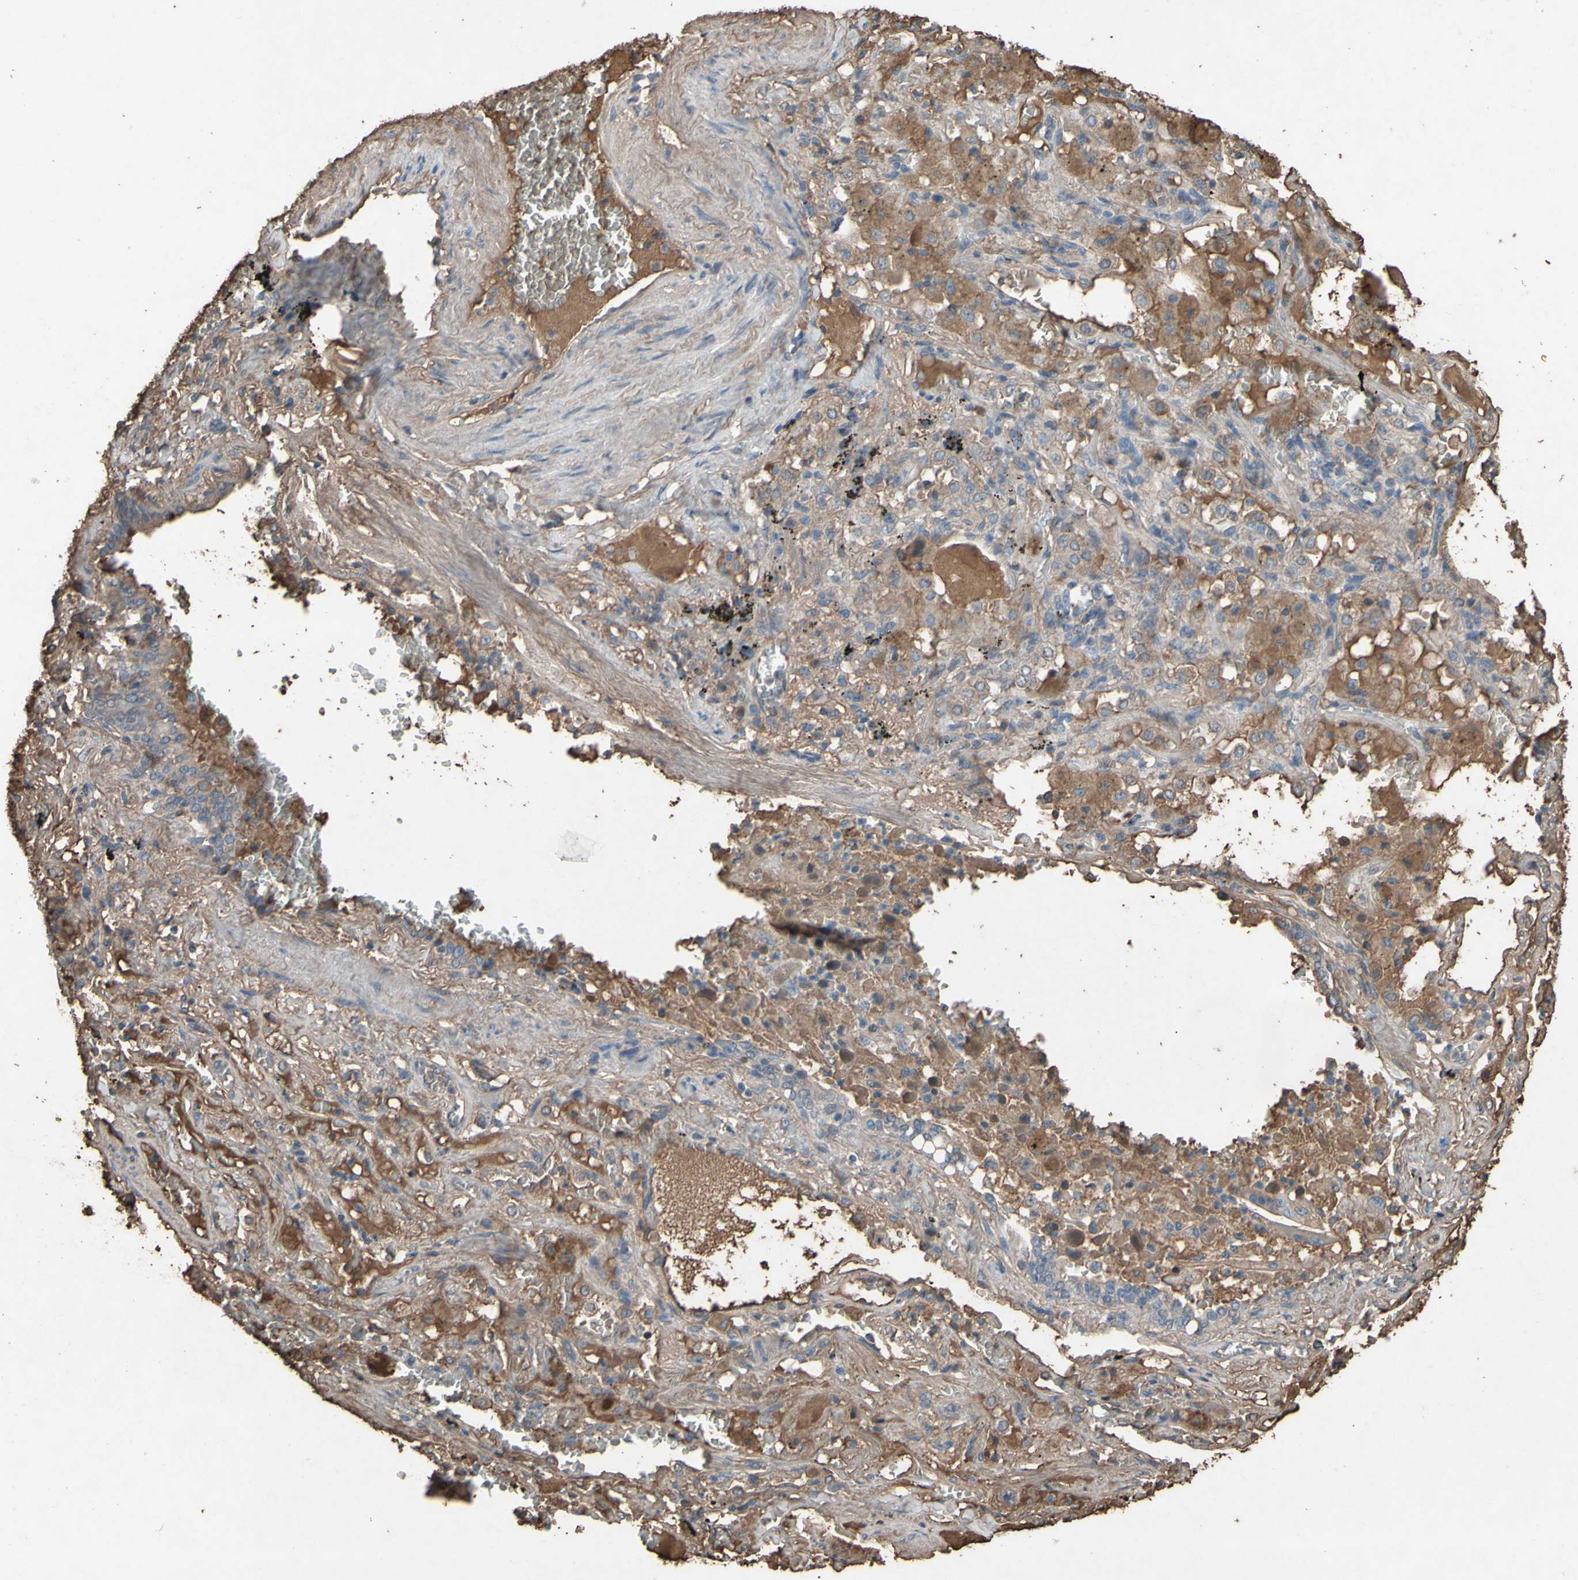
{"staining": {"intensity": "moderate", "quantity": "25%-75%", "location": "cytoplasmic/membranous"}, "tissue": "lung cancer", "cell_type": "Tumor cells", "image_type": "cancer", "snomed": [{"axis": "morphology", "description": "Squamous cell carcinoma, NOS"}, {"axis": "topography", "description": "Lung"}], "caption": "A medium amount of moderate cytoplasmic/membranous positivity is appreciated in about 25%-75% of tumor cells in lung cancer (squamous cell carcinoma) tissue.", "gene": "PTGDS", "patient": {"sex": "male", "age": 57}}